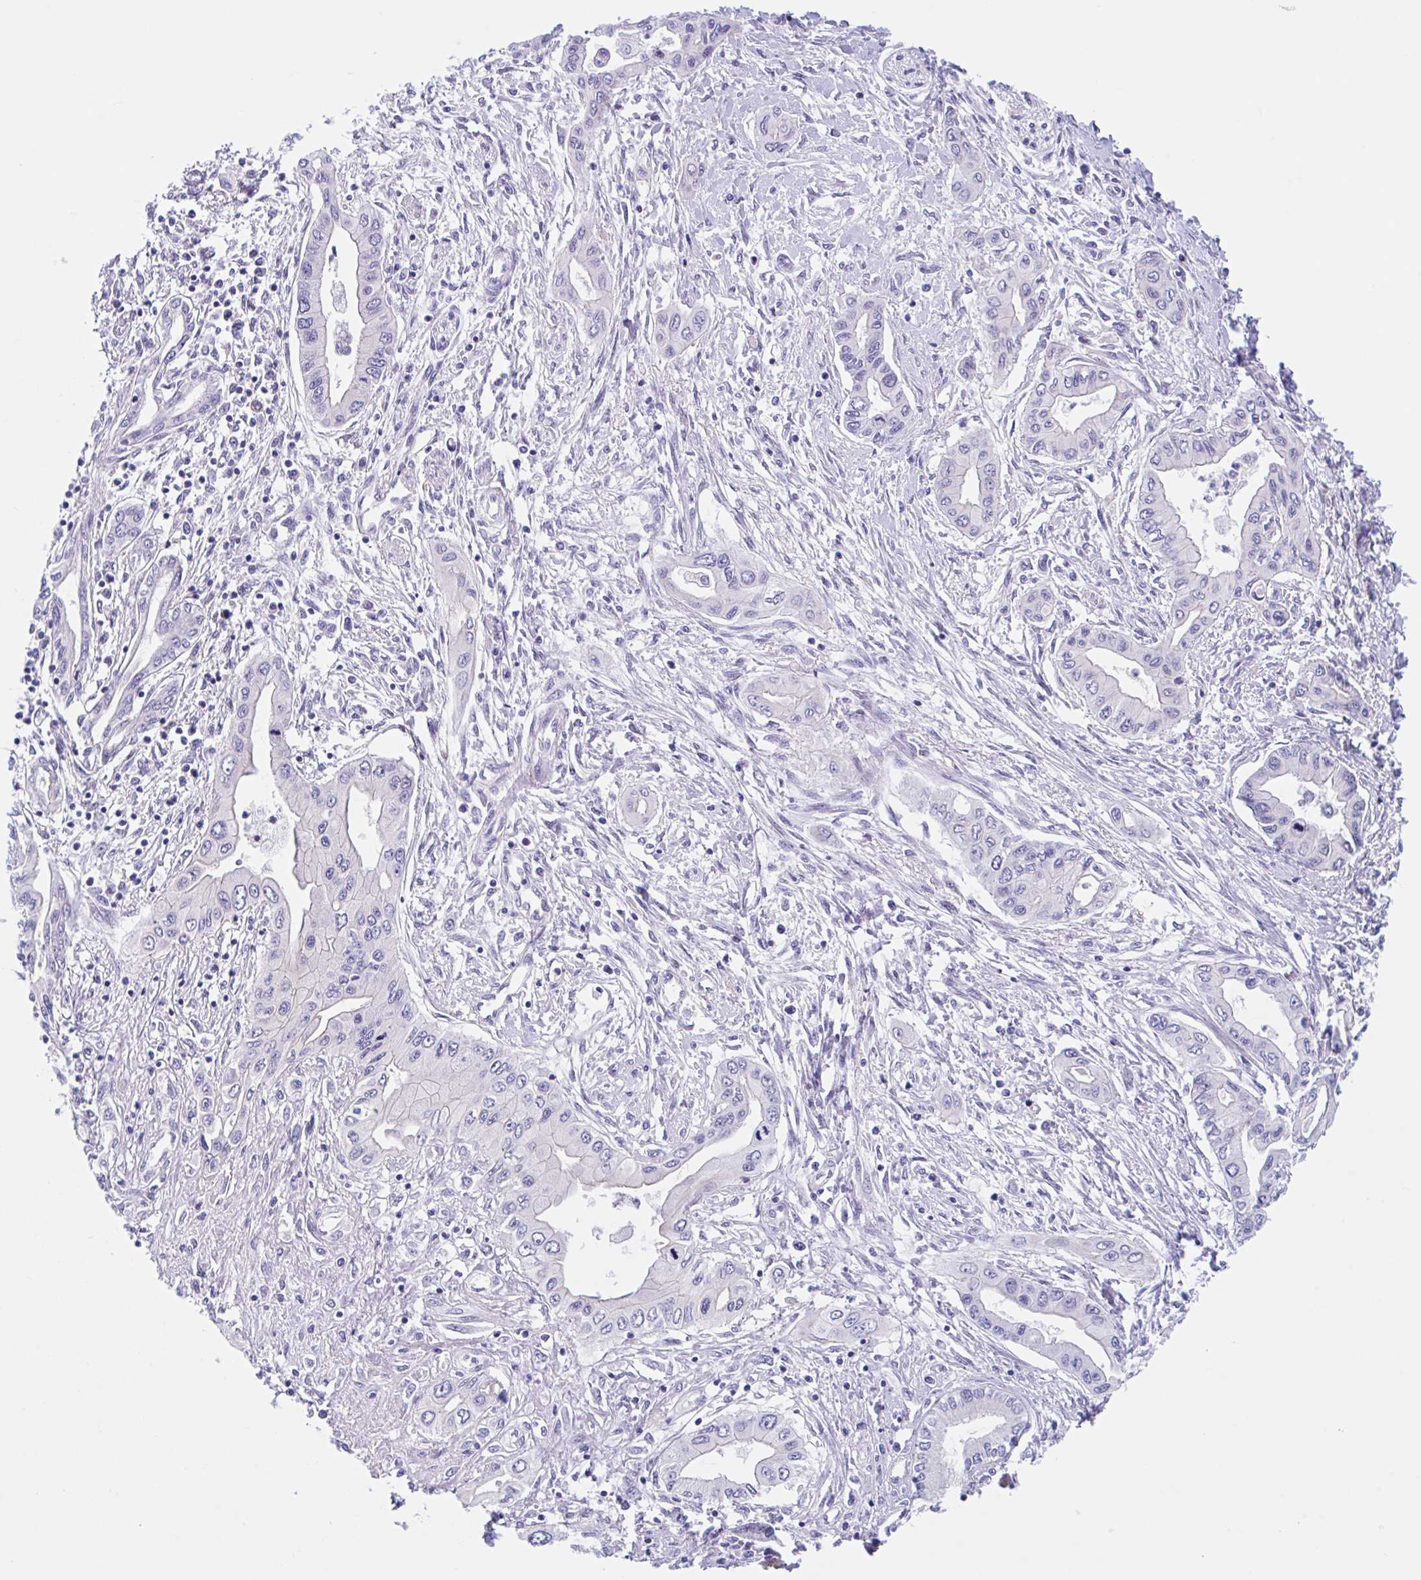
{"staining": {"intensity": "negative", "quantity": "none", "location": "none"}, "tissue": "pancreatic cancer", "cell_type": "Tumor cells", "image_type": "cancer", "snomed": [{"axis": "morphology", "description": "Adenocarcinoma, NOS"}, {"axis": "topography", "description": "Pancreas"}], "caption": "DAB (3,3'-diaminobenzidine) immunohistochemical staining of human pancreatic adenocarcinoma exhibits no significant staining in tumor cells.", "gene": "TMEM86A", "patient": {"sex": "female", "age": 62}}